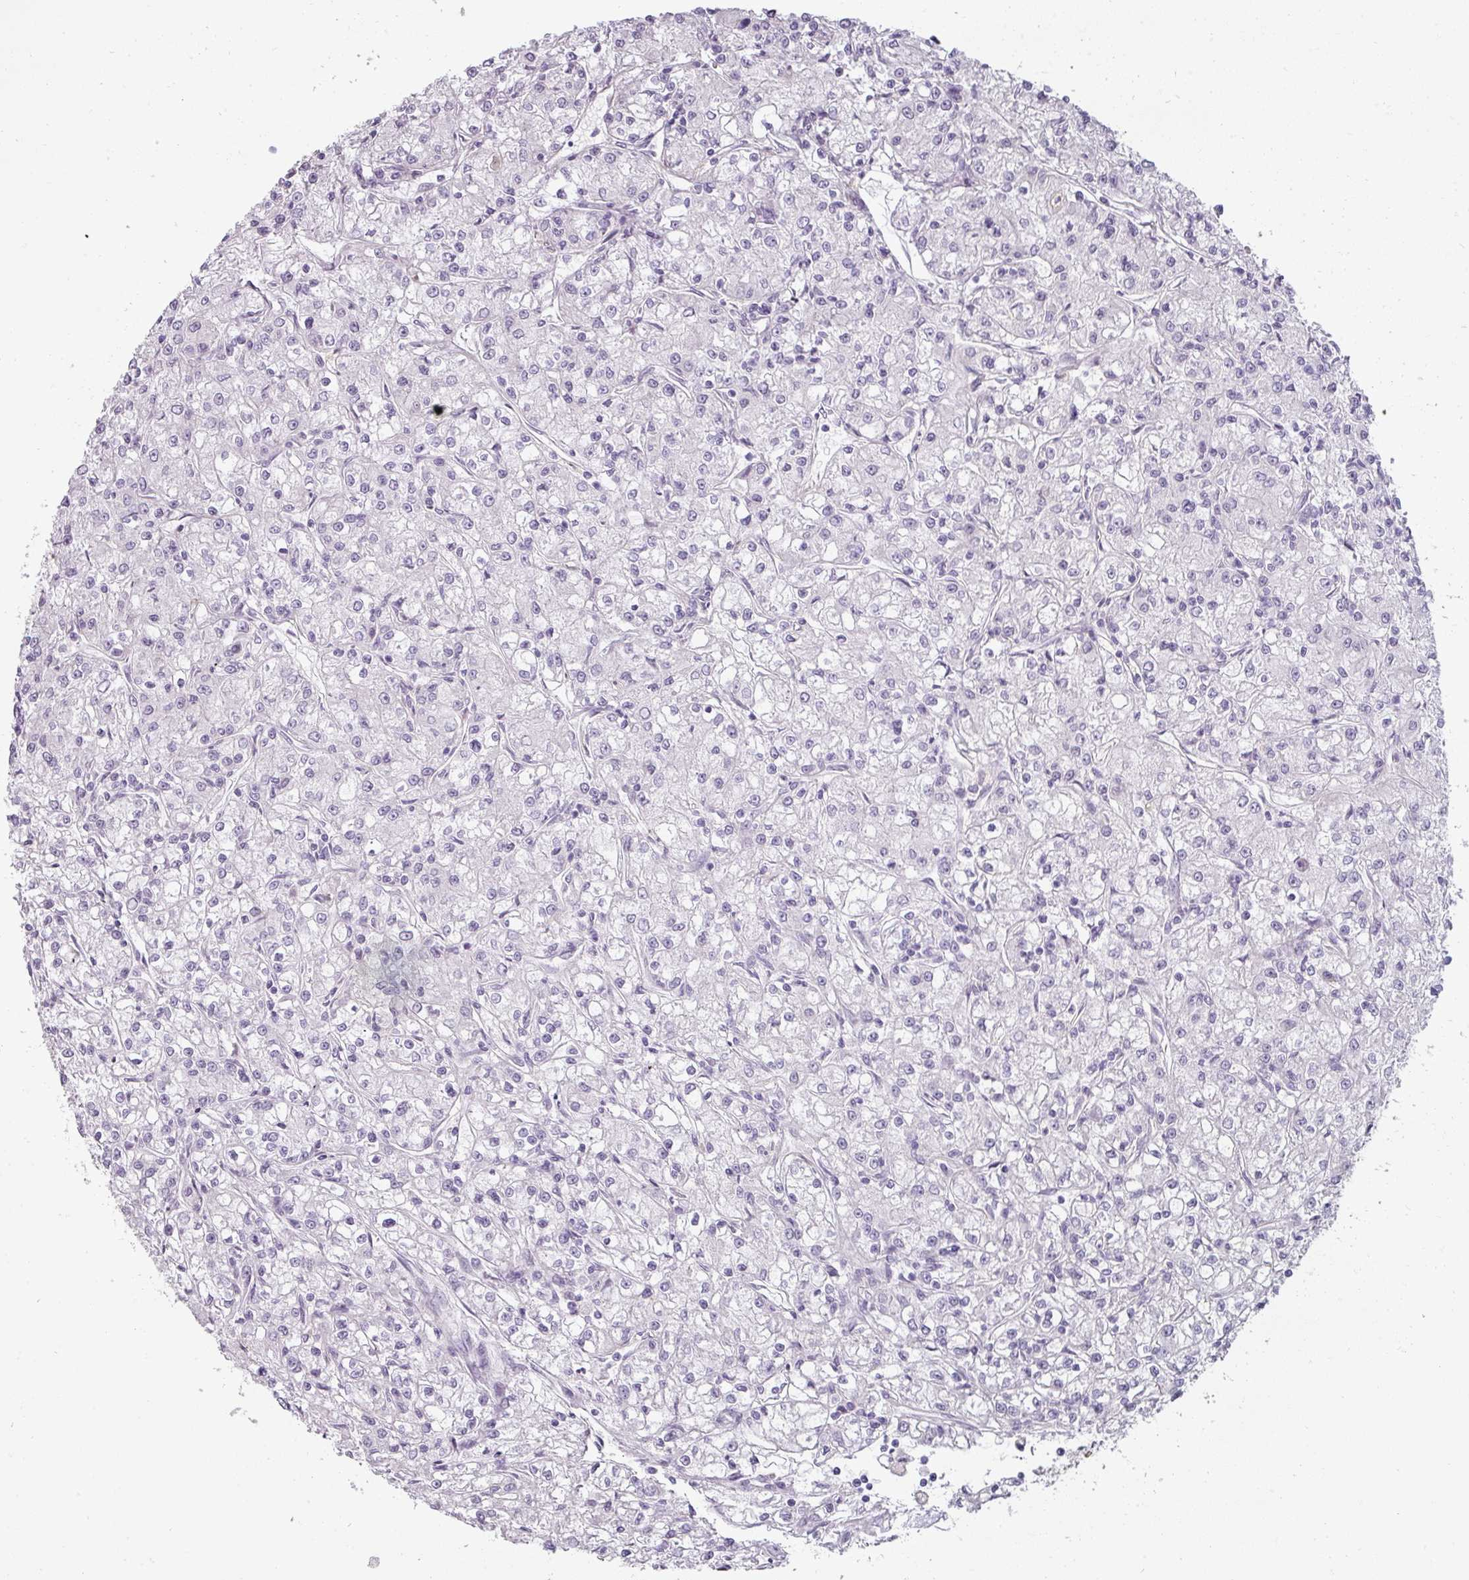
{"staining": {"intensity": "negative", "quantity": "none", "location": "none"}, "tissue": "renal cancer", "cell_type": "Tumor cells", "image_type": "cancer", "snomed": [{"axis": "morphology", "description": "Adenocarcinoma, NOS"}, {"axis": "topography", "description": "Kidney"}], "caption": "IHC micrograph of adenocarcinoma (renal) stained for a protein (brown), which reveals no expression in tumor cells.", "gene": "ASB1", "patient": {"sex": "female", "age": 59}}